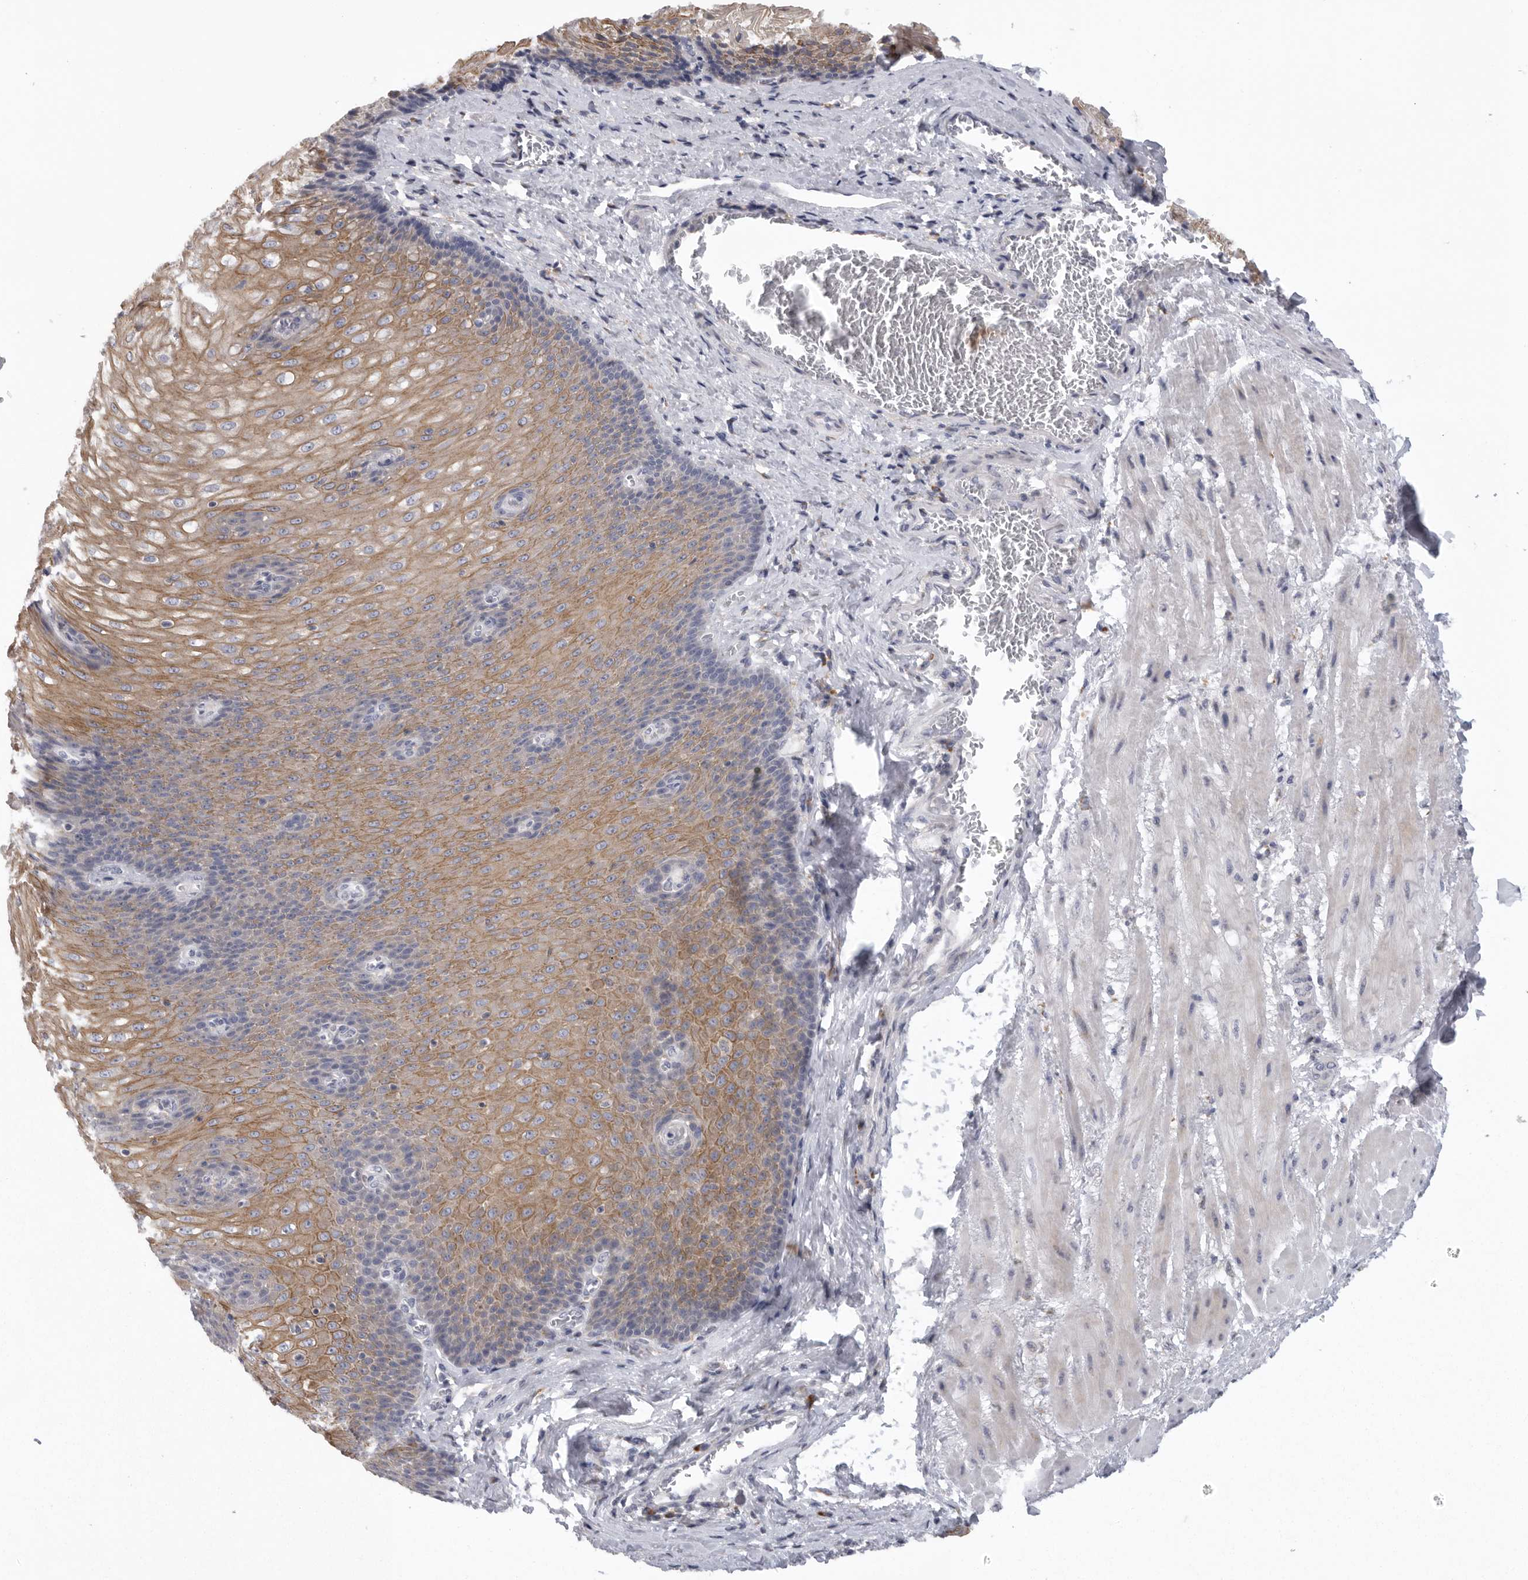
{"staining": {"intensity": "moderate", "quantity": ">75%", "location": "cytoplasmic/membranous"}, "tissue": "esophagus", "cell_type": "Squamous epithelial cells", "image_type": "normal", "snomed": [{"axis": "morphology", "description": "Normal tissue, NOS"}, {"axis": "topography", "description": "Esophagus"}], "caption": "High-magnification brightfield microscopy of benign esophagus stained with DAB (brown) and counterstained with hematoxylin (blue). squamous epithelial cells exhibit moderate cytoplasmic/membranous positivity is appreciated in approximately>75% of cells.", "gene": "USP24", "patient": {"sex": "male", "age": 48}}